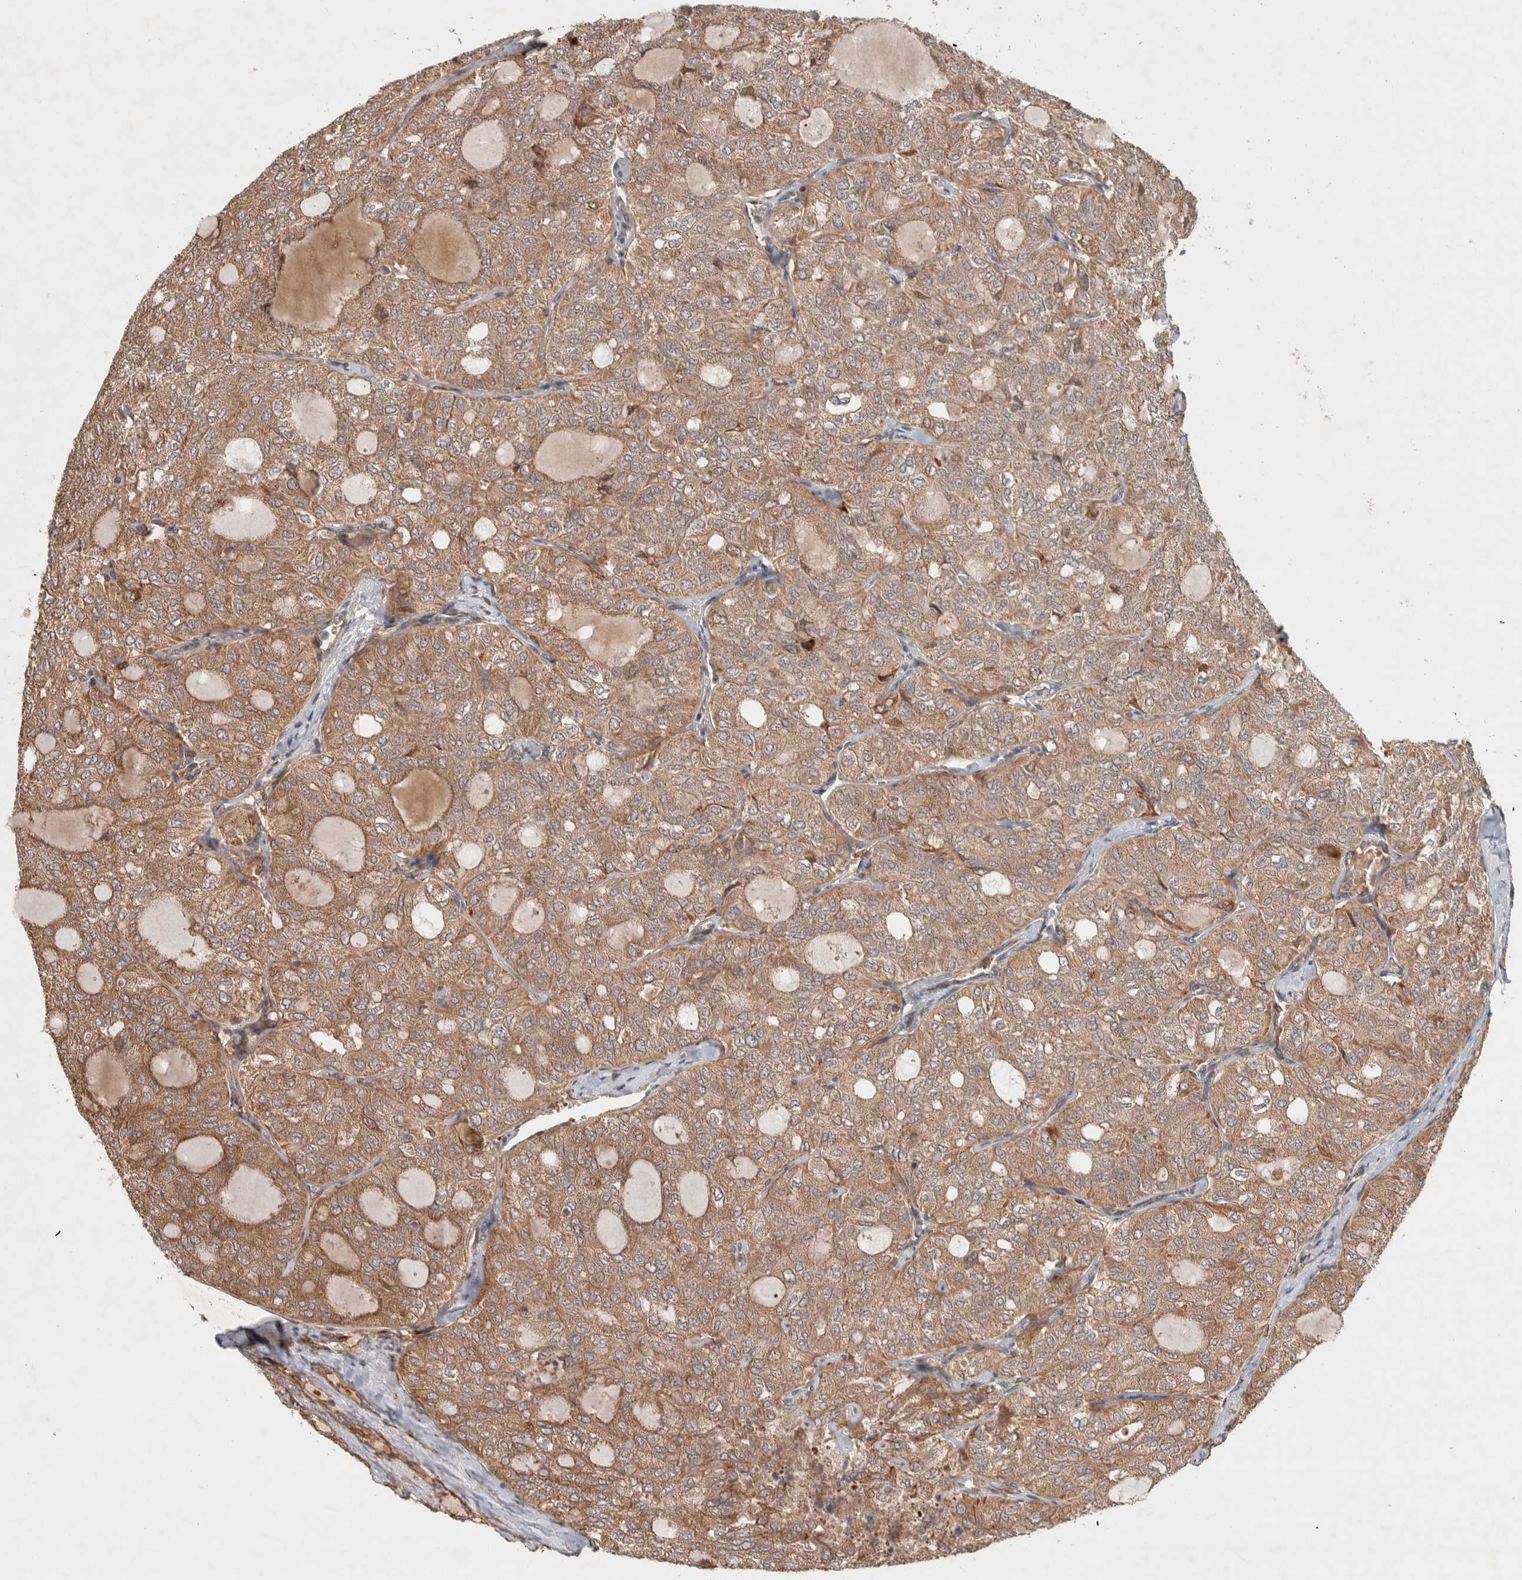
{"staining": {"intensity": "moderate", "quantity": ">75%", "location": "cytoplasmic/membranous"}, "tissue": "thyroid cancer", "cell_type": "Tumor cells", "image_type": "cancer", "snomed": [{"axis": "morphology", "description": "Follicular adenoma carcinoma, NOS"}, {"axis": "topography", "description": "Thyroid gland"}], "caption": "Immunohistochemistry staining of thyroid follicular adenoma carcinoma, which reveals medium levels of moderate cytoplasmic/membranous positivity in about >75% of tumor cells indicating moderate cytoplasmic/membranous protein expression. The staining was performed using DAB (3,3'-diaminobenzidine) (brown) for protein detection and nuclei were counterstained in hematoxylin (blue).", "gene": "TUBD1", "patient": {"sex": "male", "age": 75}}